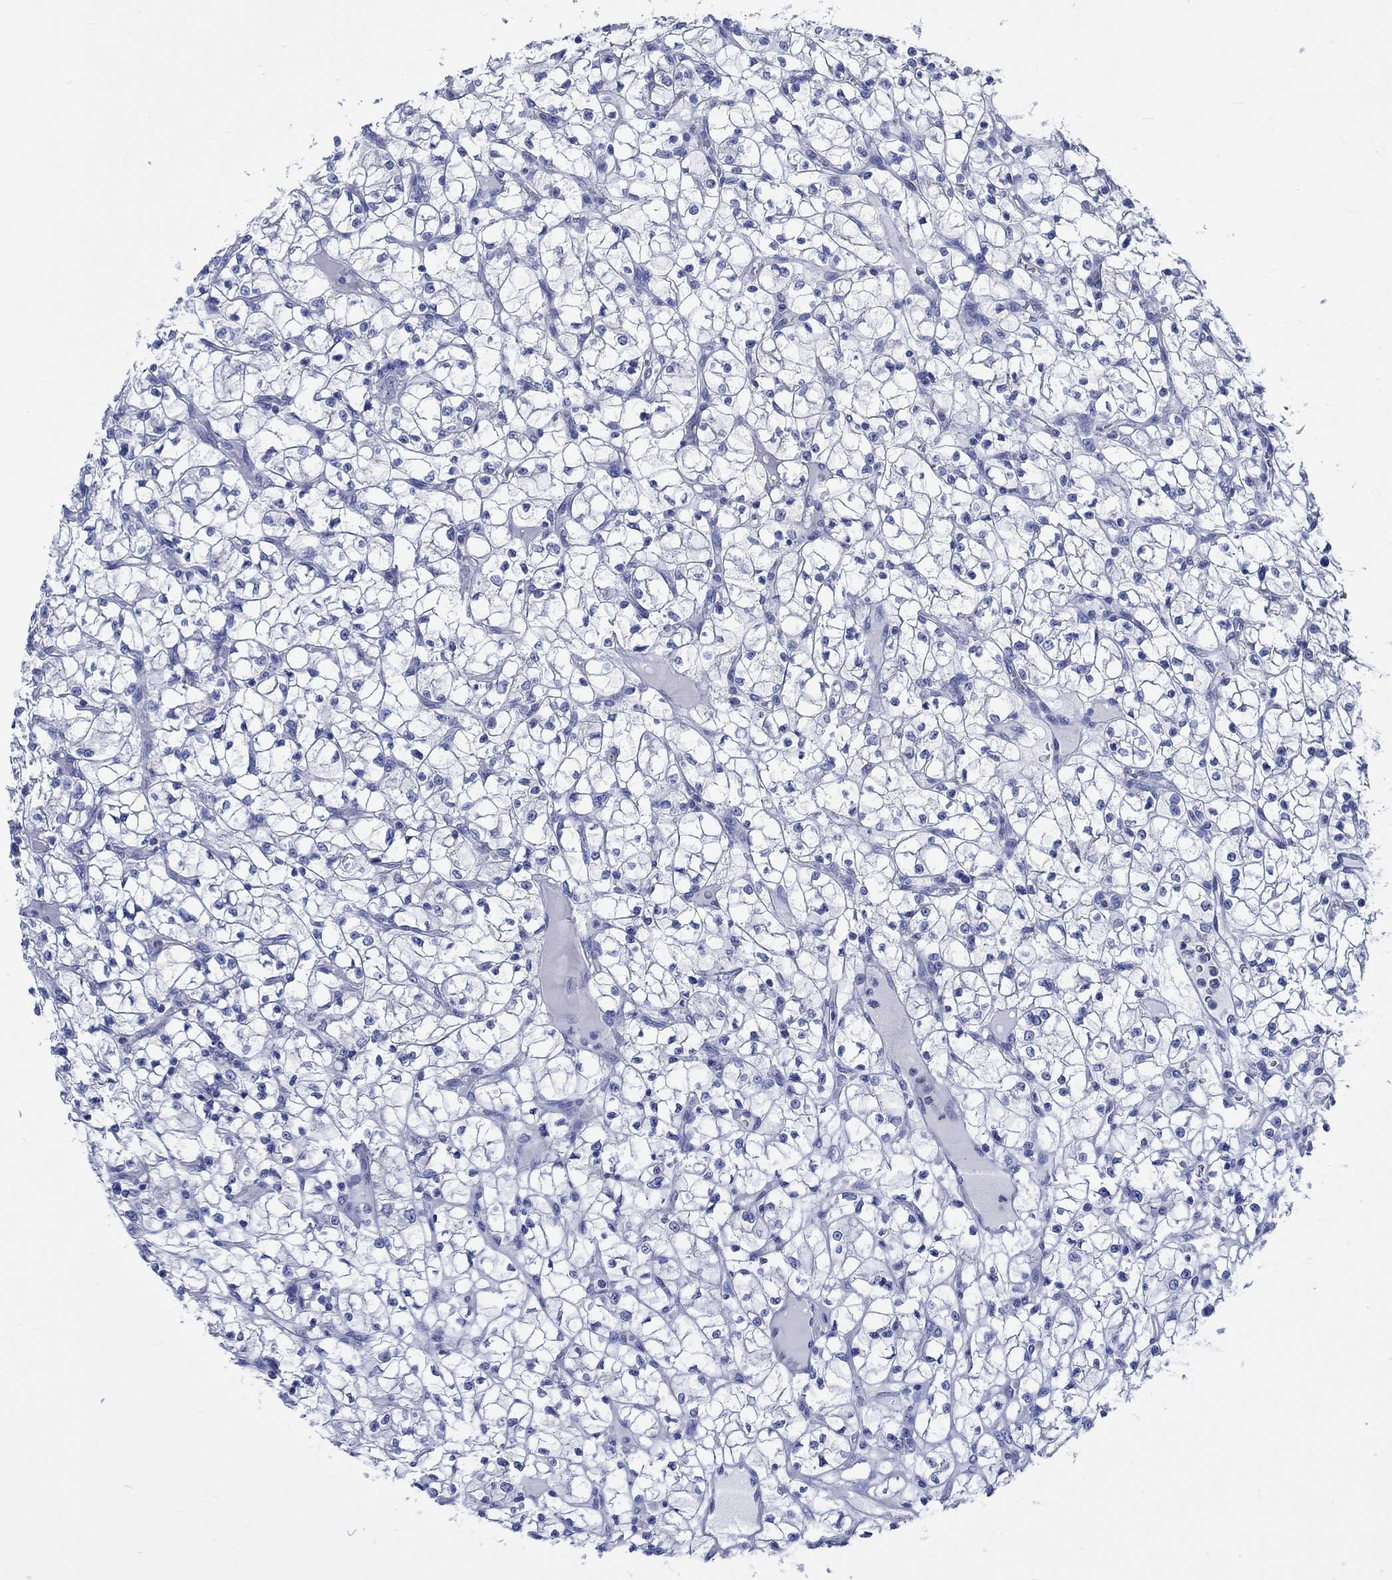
{"staining": {"intensity": "negative", "quantity": "none", "location": "none"}, "tissue": "renal cancer", "cell_type": "Tumor cells", "image_type": "cancer", "snomed": [{"axis": "morphology", "description": "Adenocarcinoma, NOS"}, {"axis": "topography", "description": "Kidney"}], "caption": "This image is of renal adenocarcinoma stained with immunohistochemistry to label a protein in brown with the nuclei are counter-stained blue. There is no positivity in tumor cells. The staining was performed using DAB to visualize the protein expression in brown, while the nuclei were stained in blue with hematoxylin (Magnification: 20x).", "gene": "PTPRN2", "patient": {"sex": "female", "age": 64}}